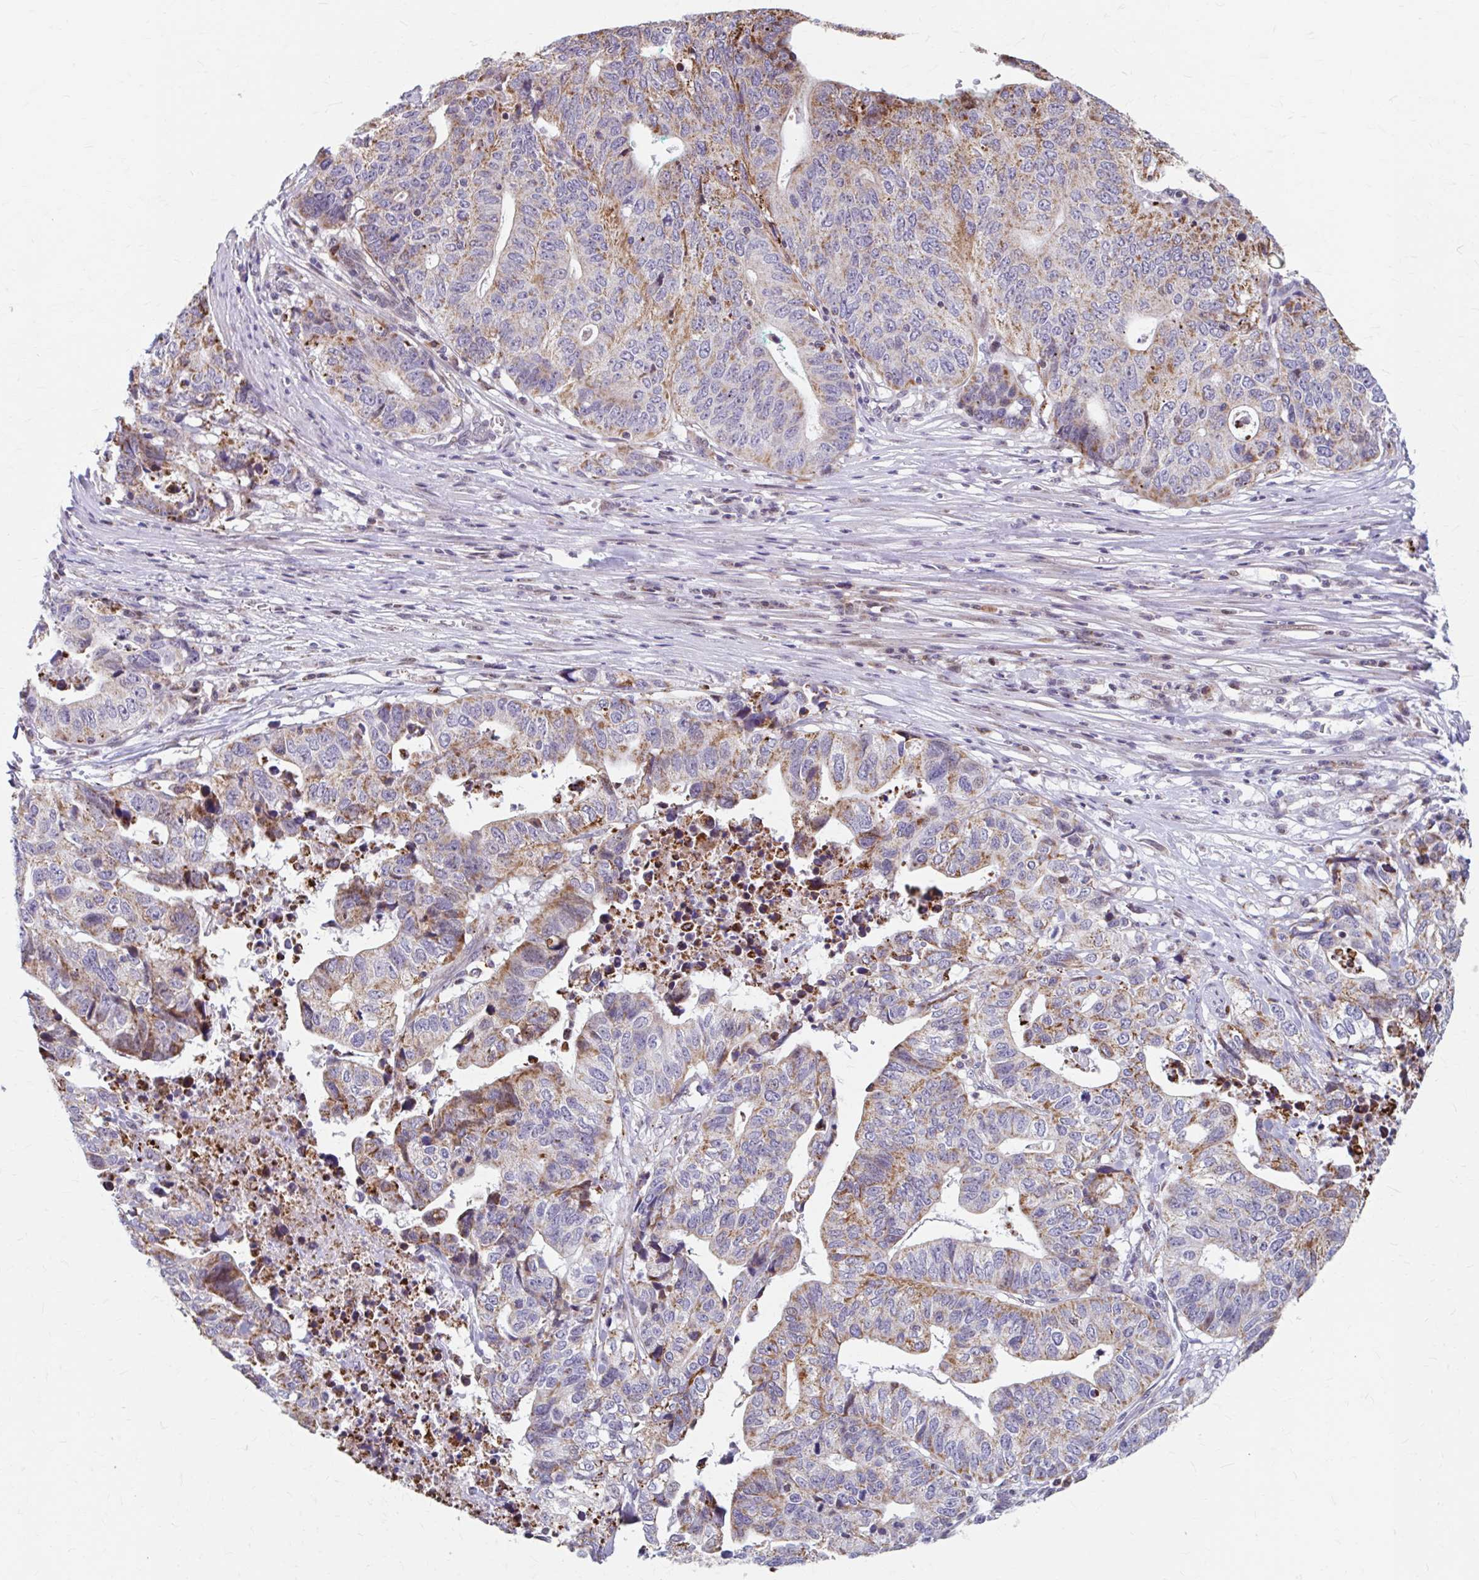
{"staining": {"intensity": "moderate", "quantity": "25%-75%", "location": "cytoplasmic/membranous"}, "tissue": "stomach cancer", "cell_type": "Tumor cells", "image_type": "cancer", "snomed": [{"axis": "morphology", "description": "Adenocarcinoma, NOS"}, {"axis": "topography", "description": "Stomach, upper"}], "caption": "Tumor cells show medium levels of moderate cytoplasmic/membranous staining in about 25%-75% of cells in stomach cancer (adenocarcinoma).", "gene": "BEAN1", "patient": {"sex": "female", "age": 67}}